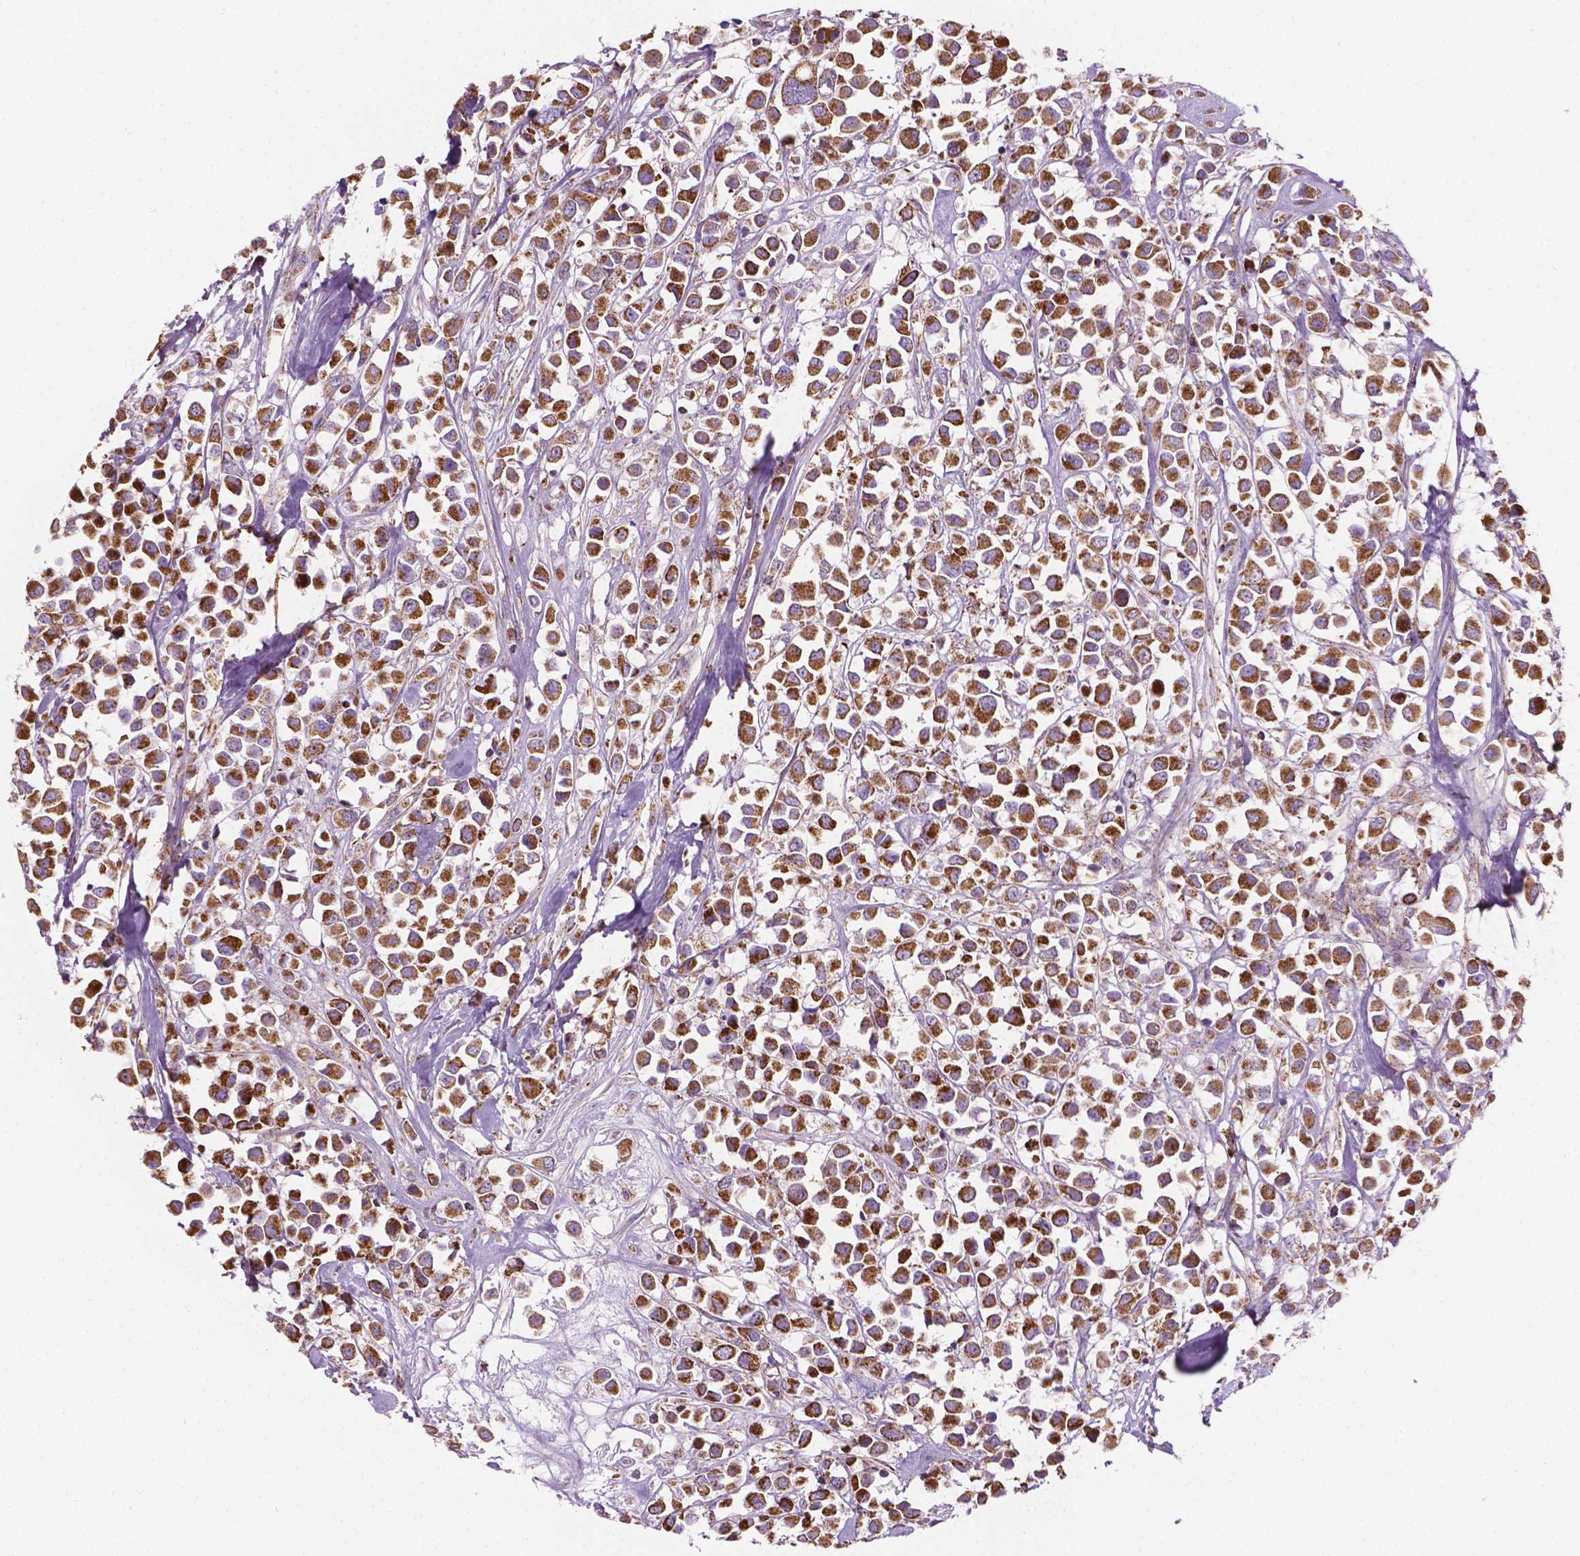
{"staining": {"intensity": "moderate", "quantity": ">75%", "location": "cytoplasmic/membranous"}, "tissue": "breast cancer", "cell_type": "Tumor cells", "image_type": "cancer", "snomed": [{"axis": "morphology", "description": "Duct carcinoma"}, {"axis": "topography", "description": "Breast"}], "caption": "A photomicrograph showing moderate cytoplasmic/membranous expression in approximately >75% of tumor cells in breast cancer (intraductal carcinoma), as visualized by brown immunohistochemical staining.", "gene": "PIBF1", "patient": {"sex": "female", "age": 61}}